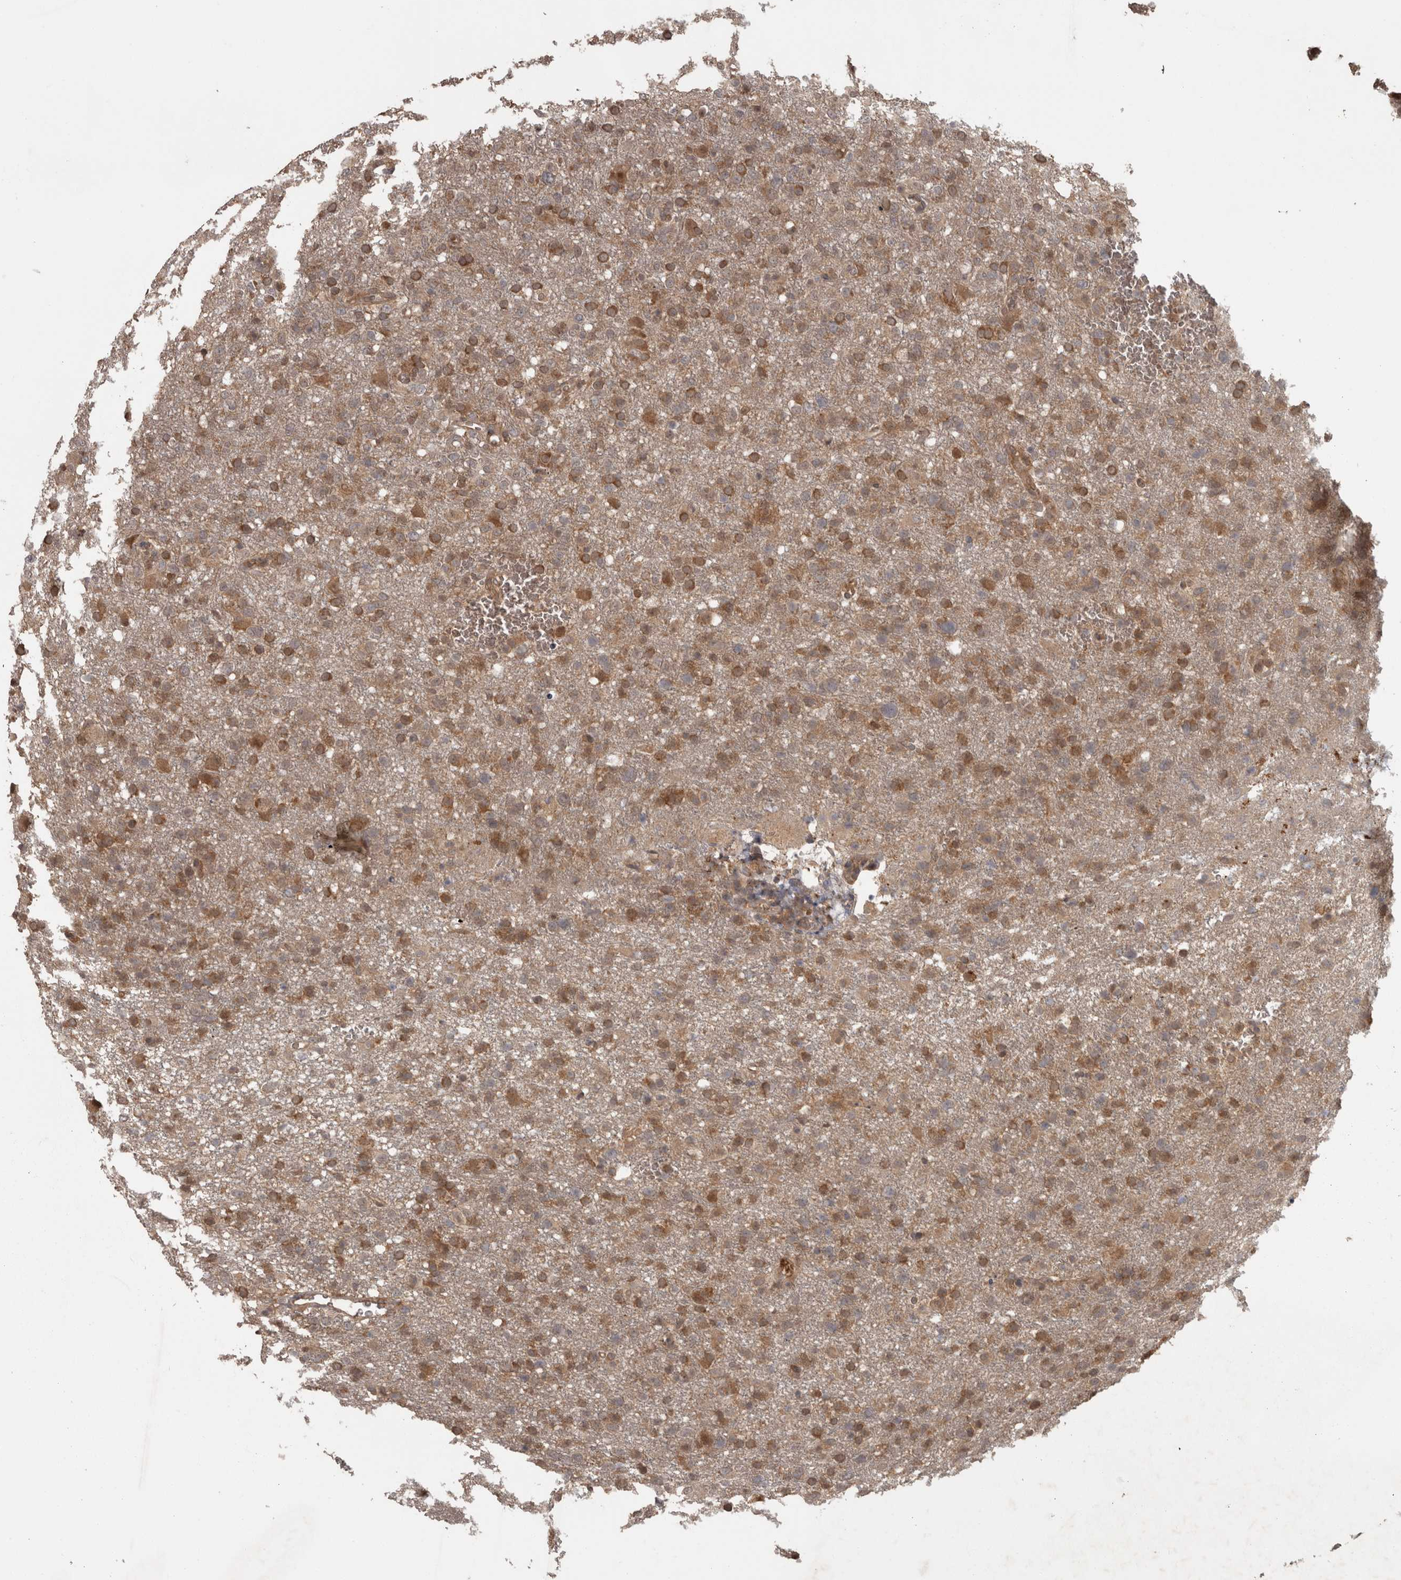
{"staining": {"intensity": "moderate", "quantity": ">75%", "location": "cytoplasmic/membranous"}, "tissue": "glioma", "cell_type": "Tumor cells", "image_type": "cancer", "snomed": [{"axis": "morphology", "description": "Glioma, malignant, High grade"}, {"axis": "topography", "description": "Brain"}], "caption": "Tumor cells display moderate cytoplasmic/membranous positivity in approximately >75% of cells in glioma.", "gene": "MICU3", "patient": {"sex": "female", "age": 57}}